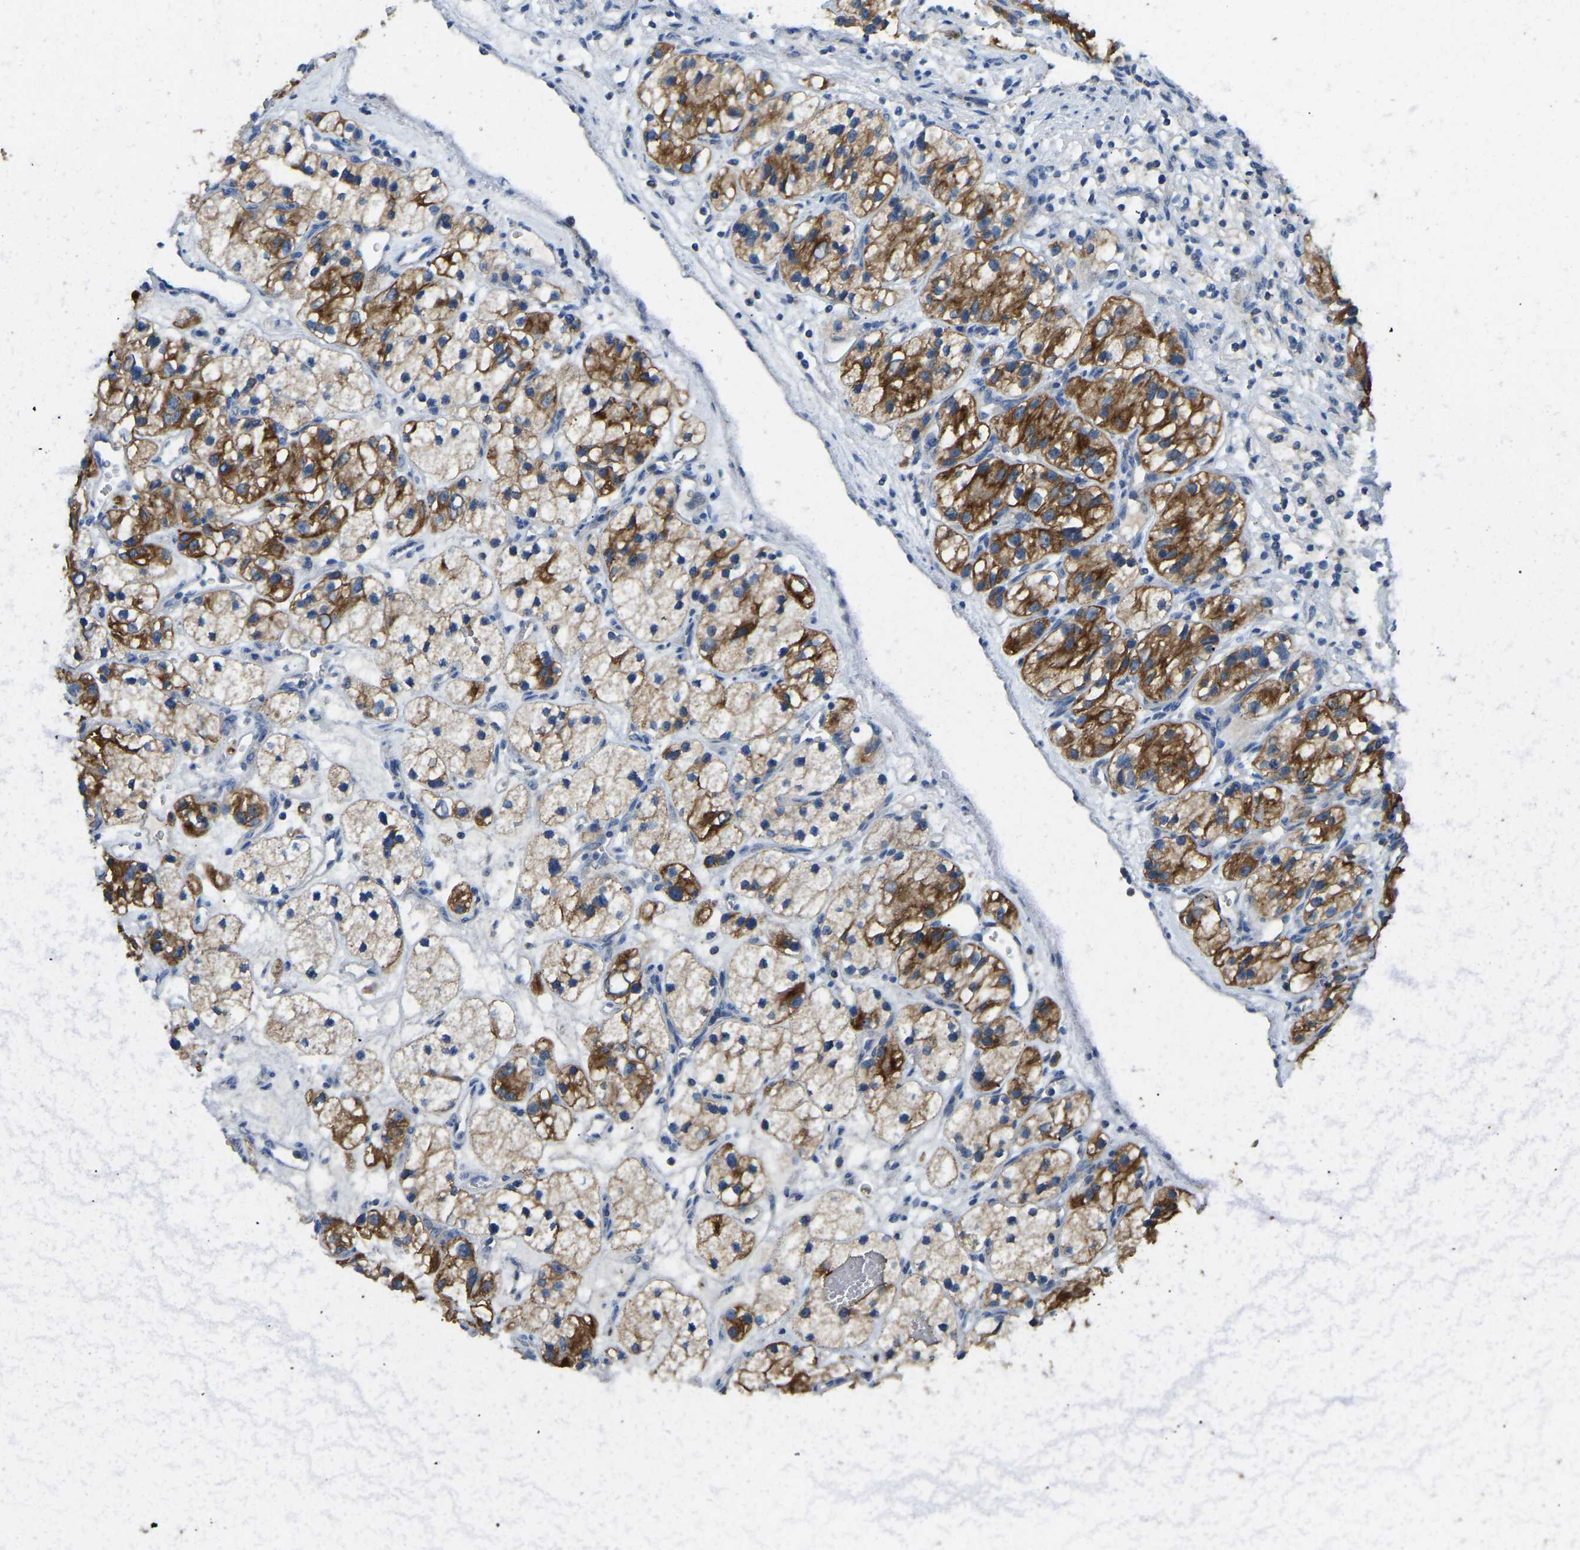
{"staining": {"intensity": "strong", "quantity": "25%-75%", "location": "cytoplasmic/membranous"}, "tissue": "renal cancer", "cell_type": "Tumor cells", "image_type": "cancer", "snomed": [{"axis": "morphology", "description": "Adenocarcinoma, NOS"}, {"axis": "topography", "description": "Kidney"}], "caption": "Approximately 25%-75% of tumor cells in human renal cancer (adenocarcinoma) display strong cytoplasmic/membranous protein expression as visualized by brown immunohistochemical staining.", "gene": "ZNF200", "patient": {"sex": "female", "age": 57}}